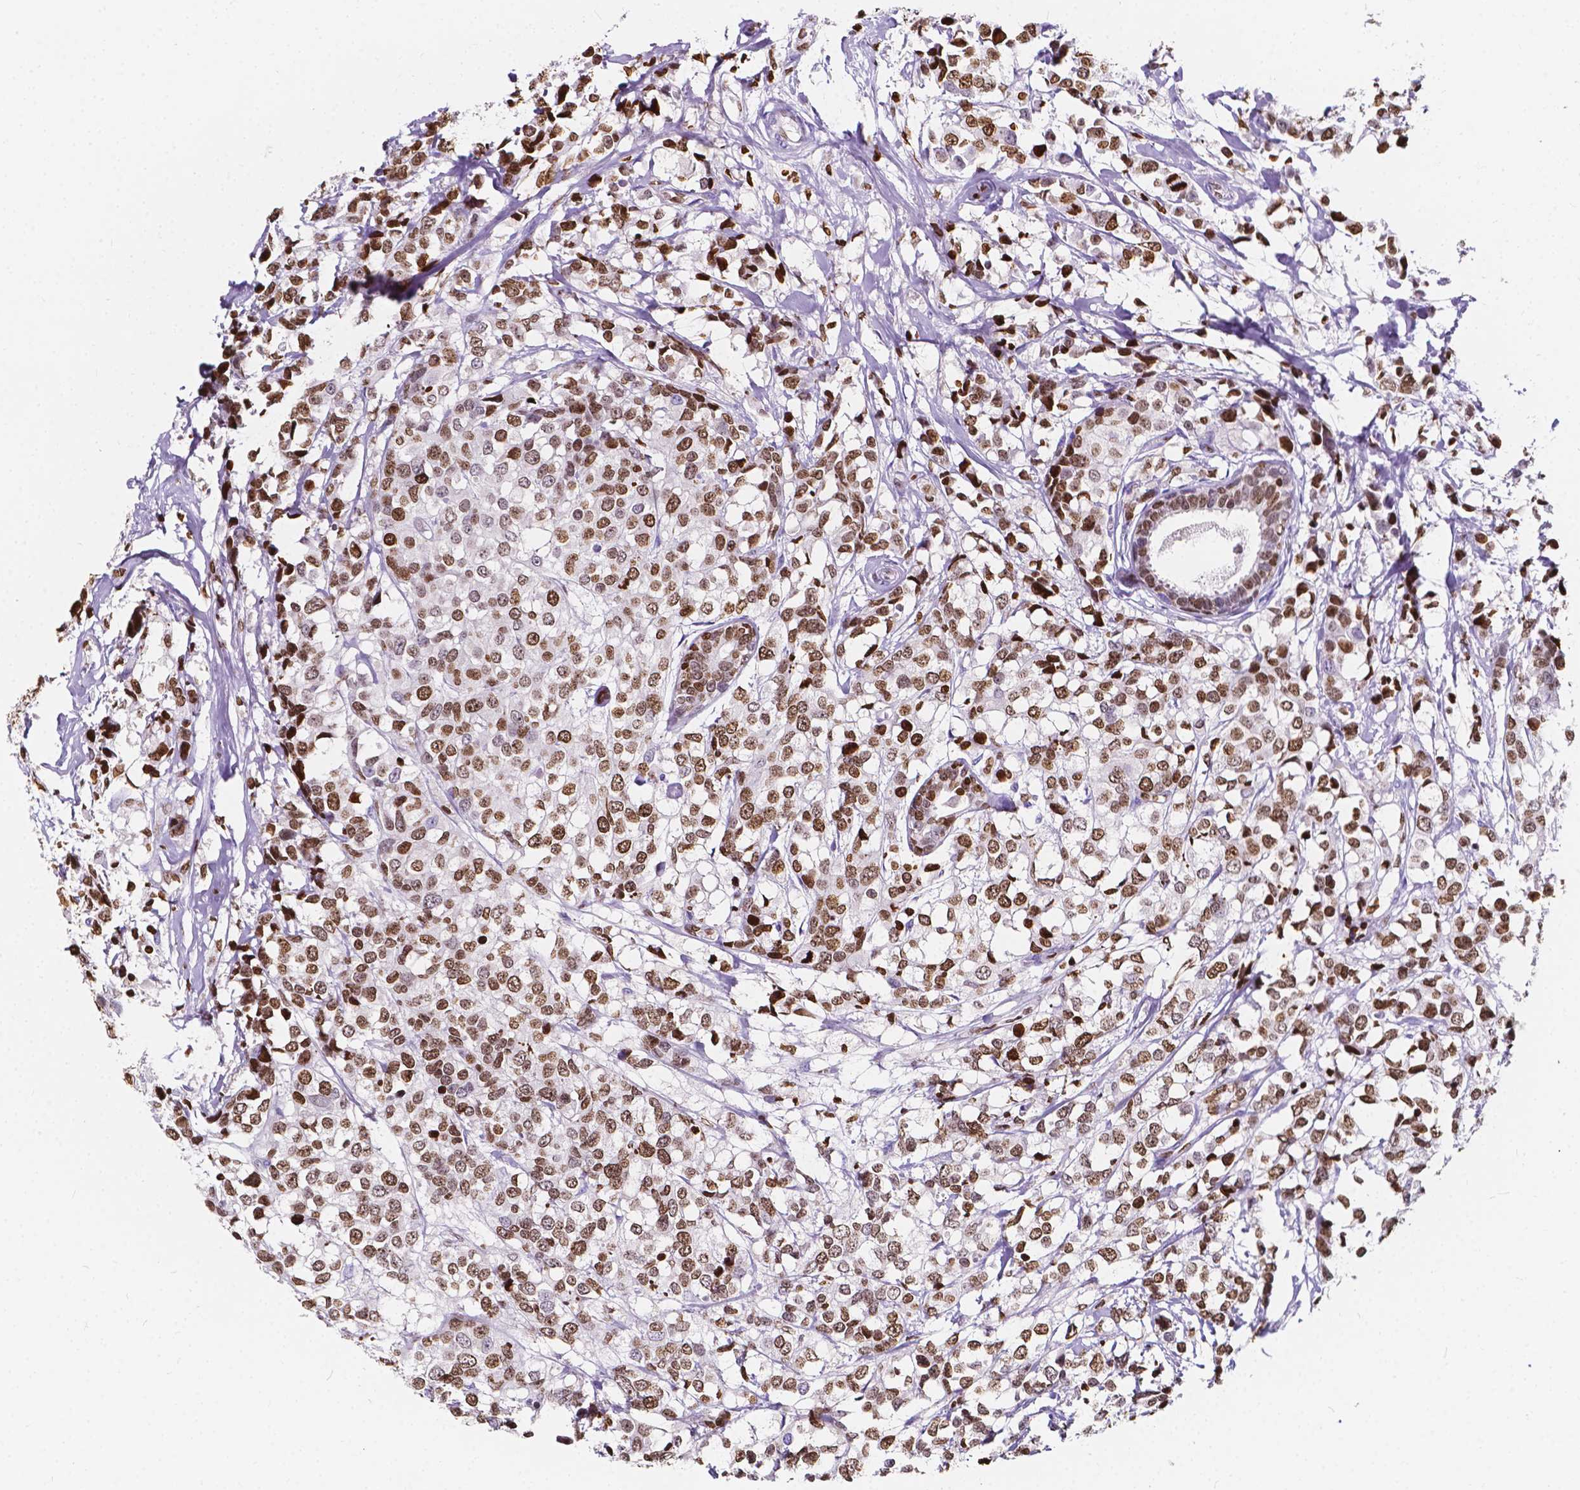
{"staining": {"intensity": "moderate", "quantity": ">75%", "location": "nuclear"}, "tissue": "breast cancer", "cell_type": "Tumor cells", "image_type": "cancer", "snomed": [{"axis": "morphology", "description": "Lobular carcinoma"}, {"axis": "topography", "description": "Breast"}], "caption": "Brown immunohistochemical staining in human breast cancer reveals moderate nuclear staining in approximately >75% of tumor cells.", "gene": "CBY3", "patient": {"sex": "female", "age": 59}}